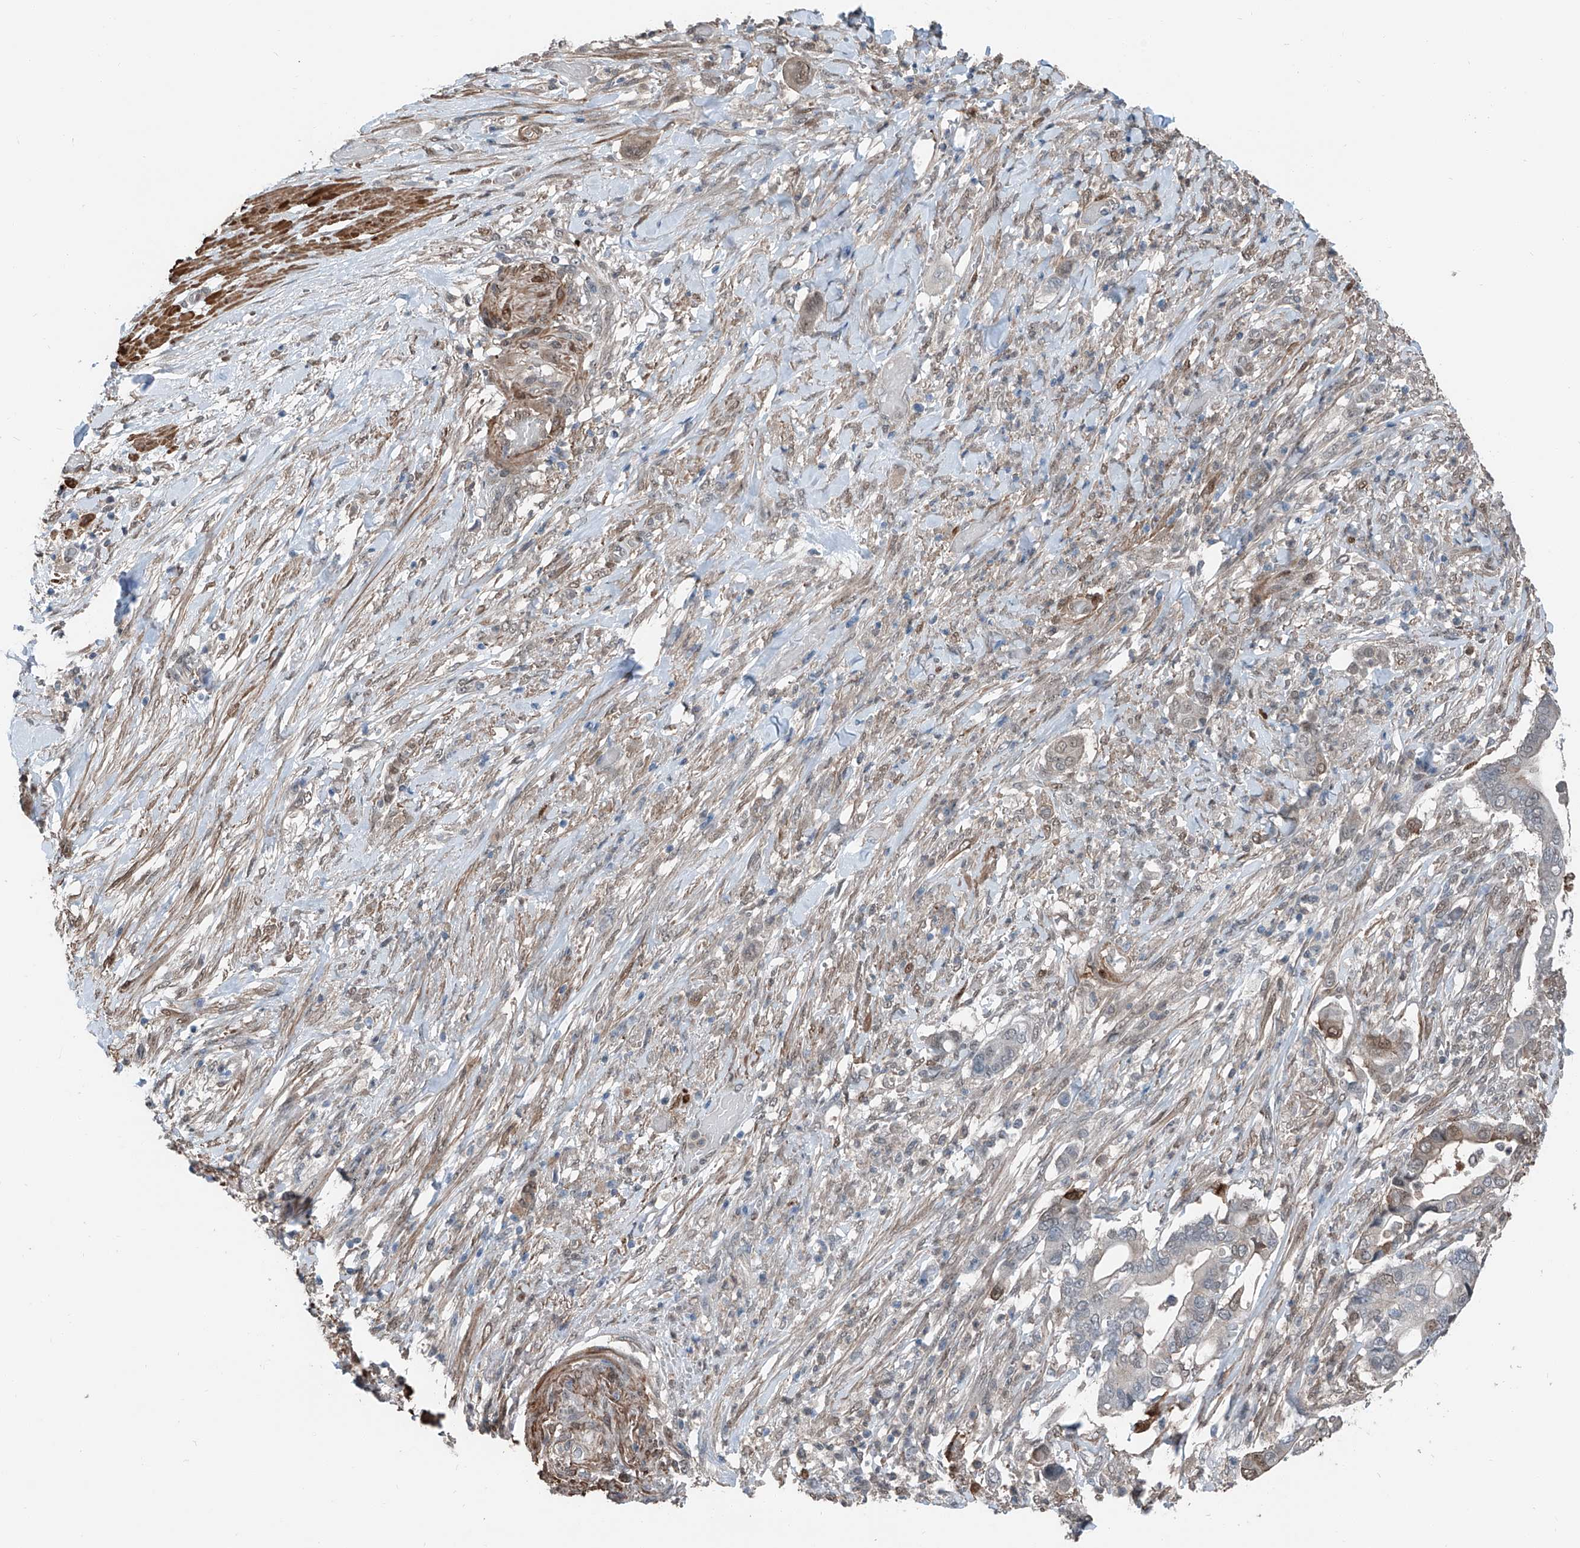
{"staining": {"intensity": "moderate", "quantity": "<25%", "location": "cytoplasmic/membranous,nuclear"}, "tissue": "pancreatic cancer", "cell_type": "Tumor cells", "image_type": "cancer", "snomed": [{"axis": "morphology", "description": "Adenocarcinoma, NOS"}, {"axis": "topography", "description": "Pancreas"}], "caption": "About <25% of tumor cells in human adenocarcinoma (pancreatic) display moderate cytoplasmic/membranous and nuclear protein positivity as visualized by brown immunohistochemical staining.", "gene": "HSPA6", "patient": {"sex": "male", "age": 68}}